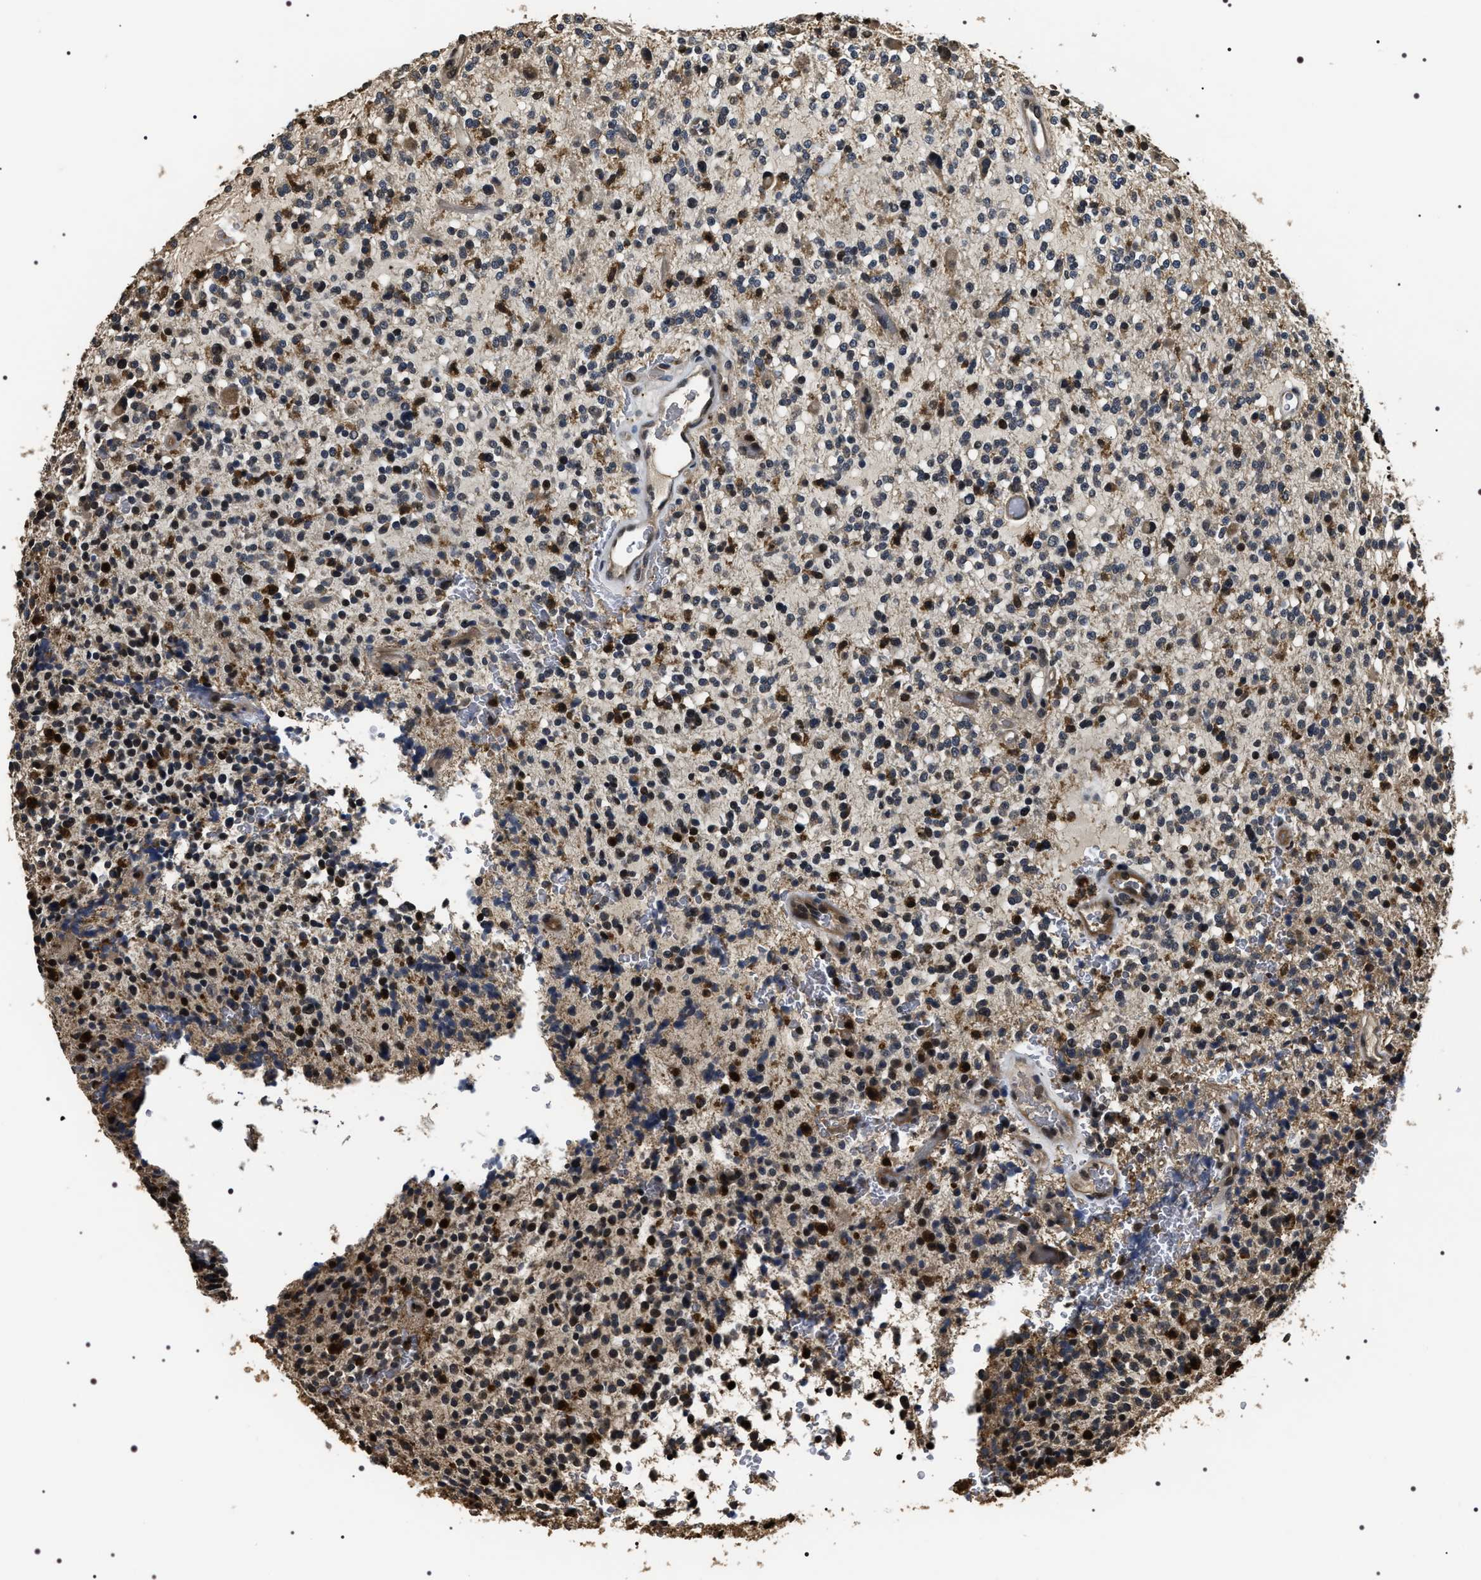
{"staining": {"intensity": "weak", "quantity": "25%-75%", "location": "cytoplasmic/membranous"}, "tissue": "glioma", "cell_type": "Tumor cells", "image_type": "cancer", "snomed": [{"axis": "morphology", "description": "Glioma, malignant, High grade"}, {"axis": "topography", "description": "Brain"}], "caption": "IHC (DAB) staining of human glioma reveals weak cytoplasmic/membranous protein staining in approximately 25%-75% of tumor cells. The protein of interest is stained brown, and the nuclei are stained in blue (DAB (3,3'-diaminobenzidine) IHC with brightfield microscopy, high magnification).", "gene": "ARHGAP22", "patient": {"sex": "male", "age": 48}}